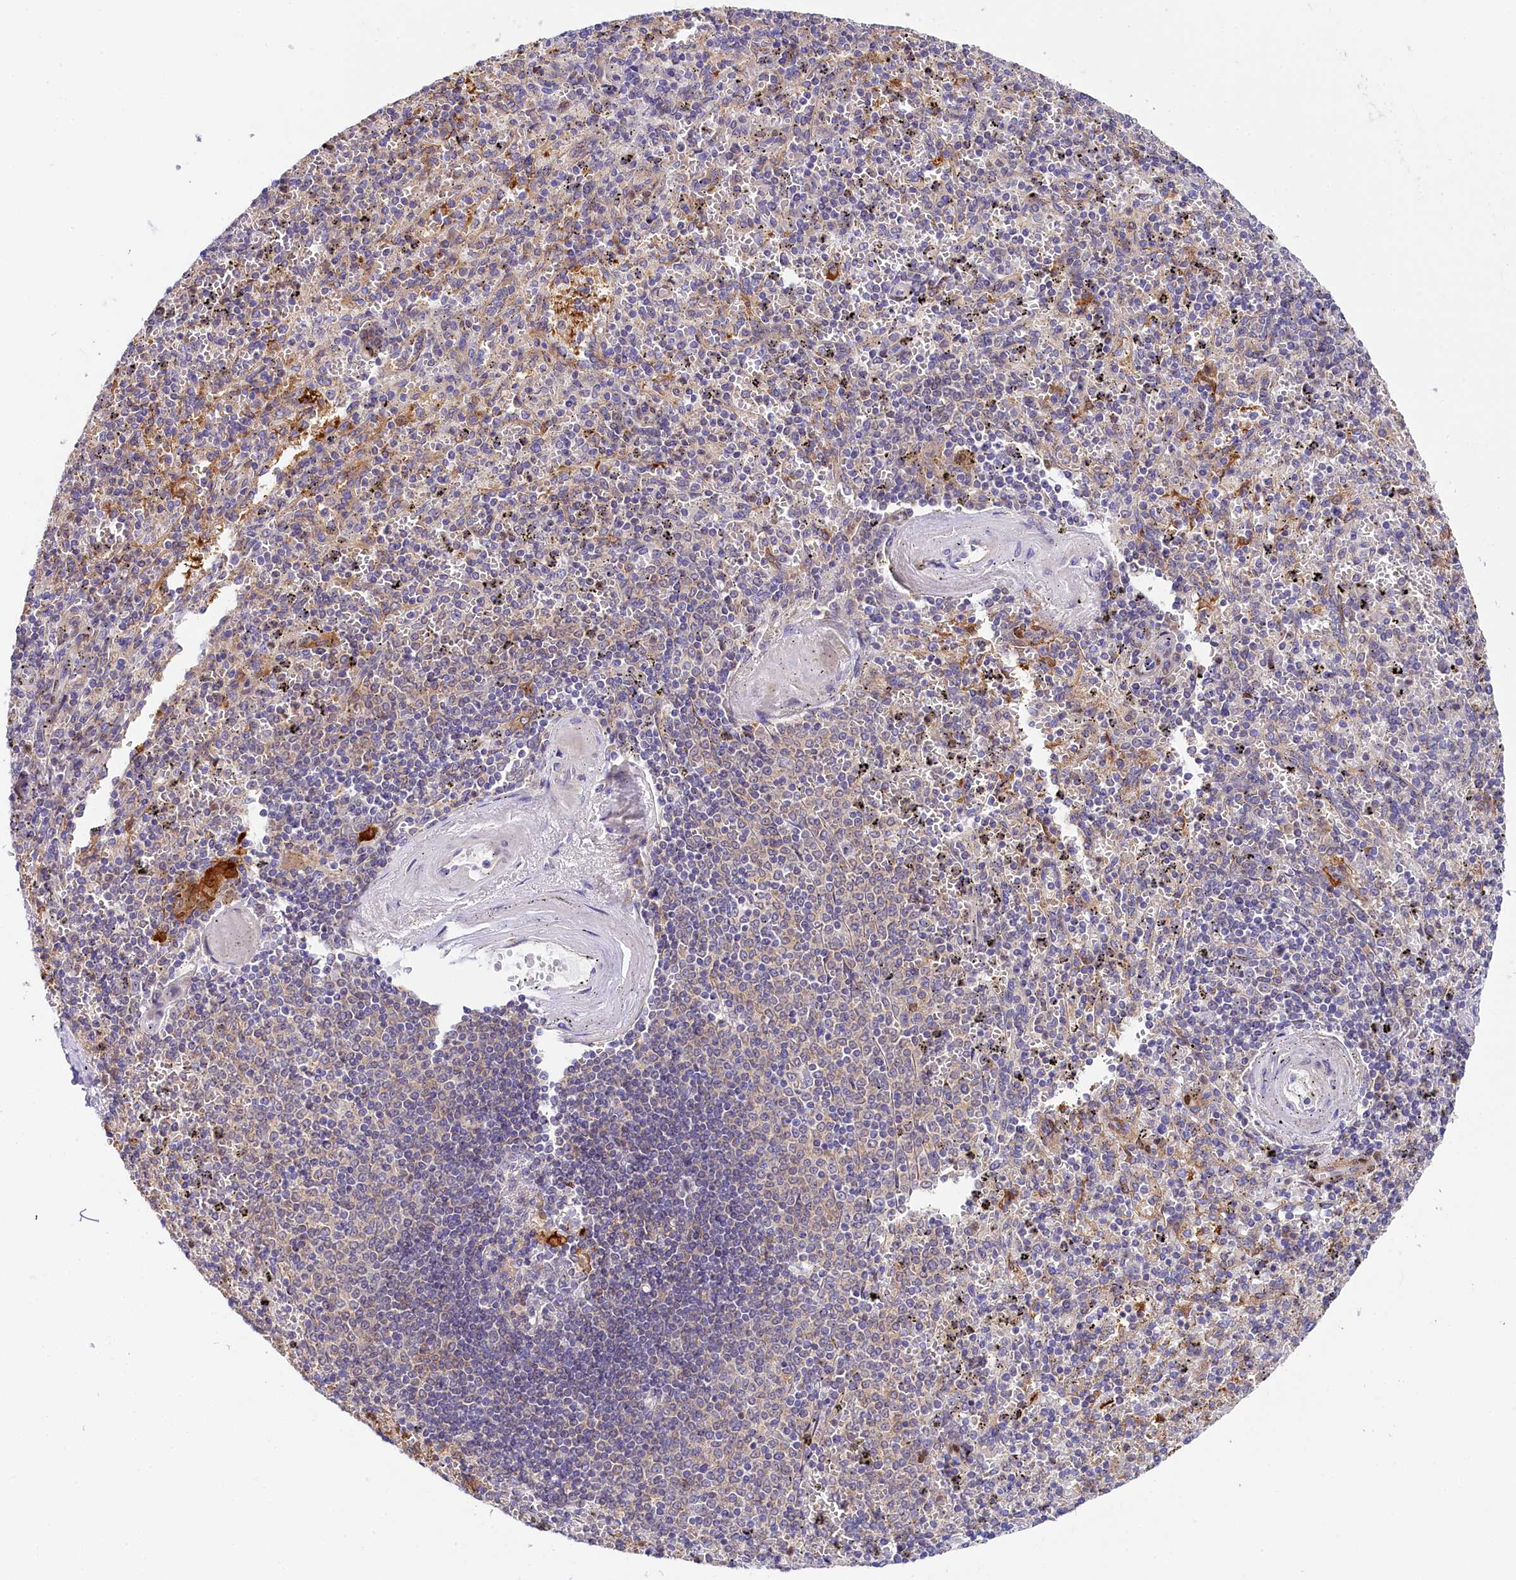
{"staining": {"intensity": "negative", "quantity": "none", "location": "none"}, "tissue": "spleen", "cell_type": "Cells in red pulp", "image_type": "normal", "snomed": [{"axis": "morphology", "description": "Normal tissue, NOS"}, {"axis": "topography", "description": "Spleen"}], "caption": "The histopathology image reveals no staining of cells in red pulp in normal spleen. The staining is performed using DAB (3,3'-diaminobenzidine) brown chromogen with nuclei counter-stained in using hematoxylin.", "gene": "KATNB1", "patient": {"sex": "male", "age": 82}}